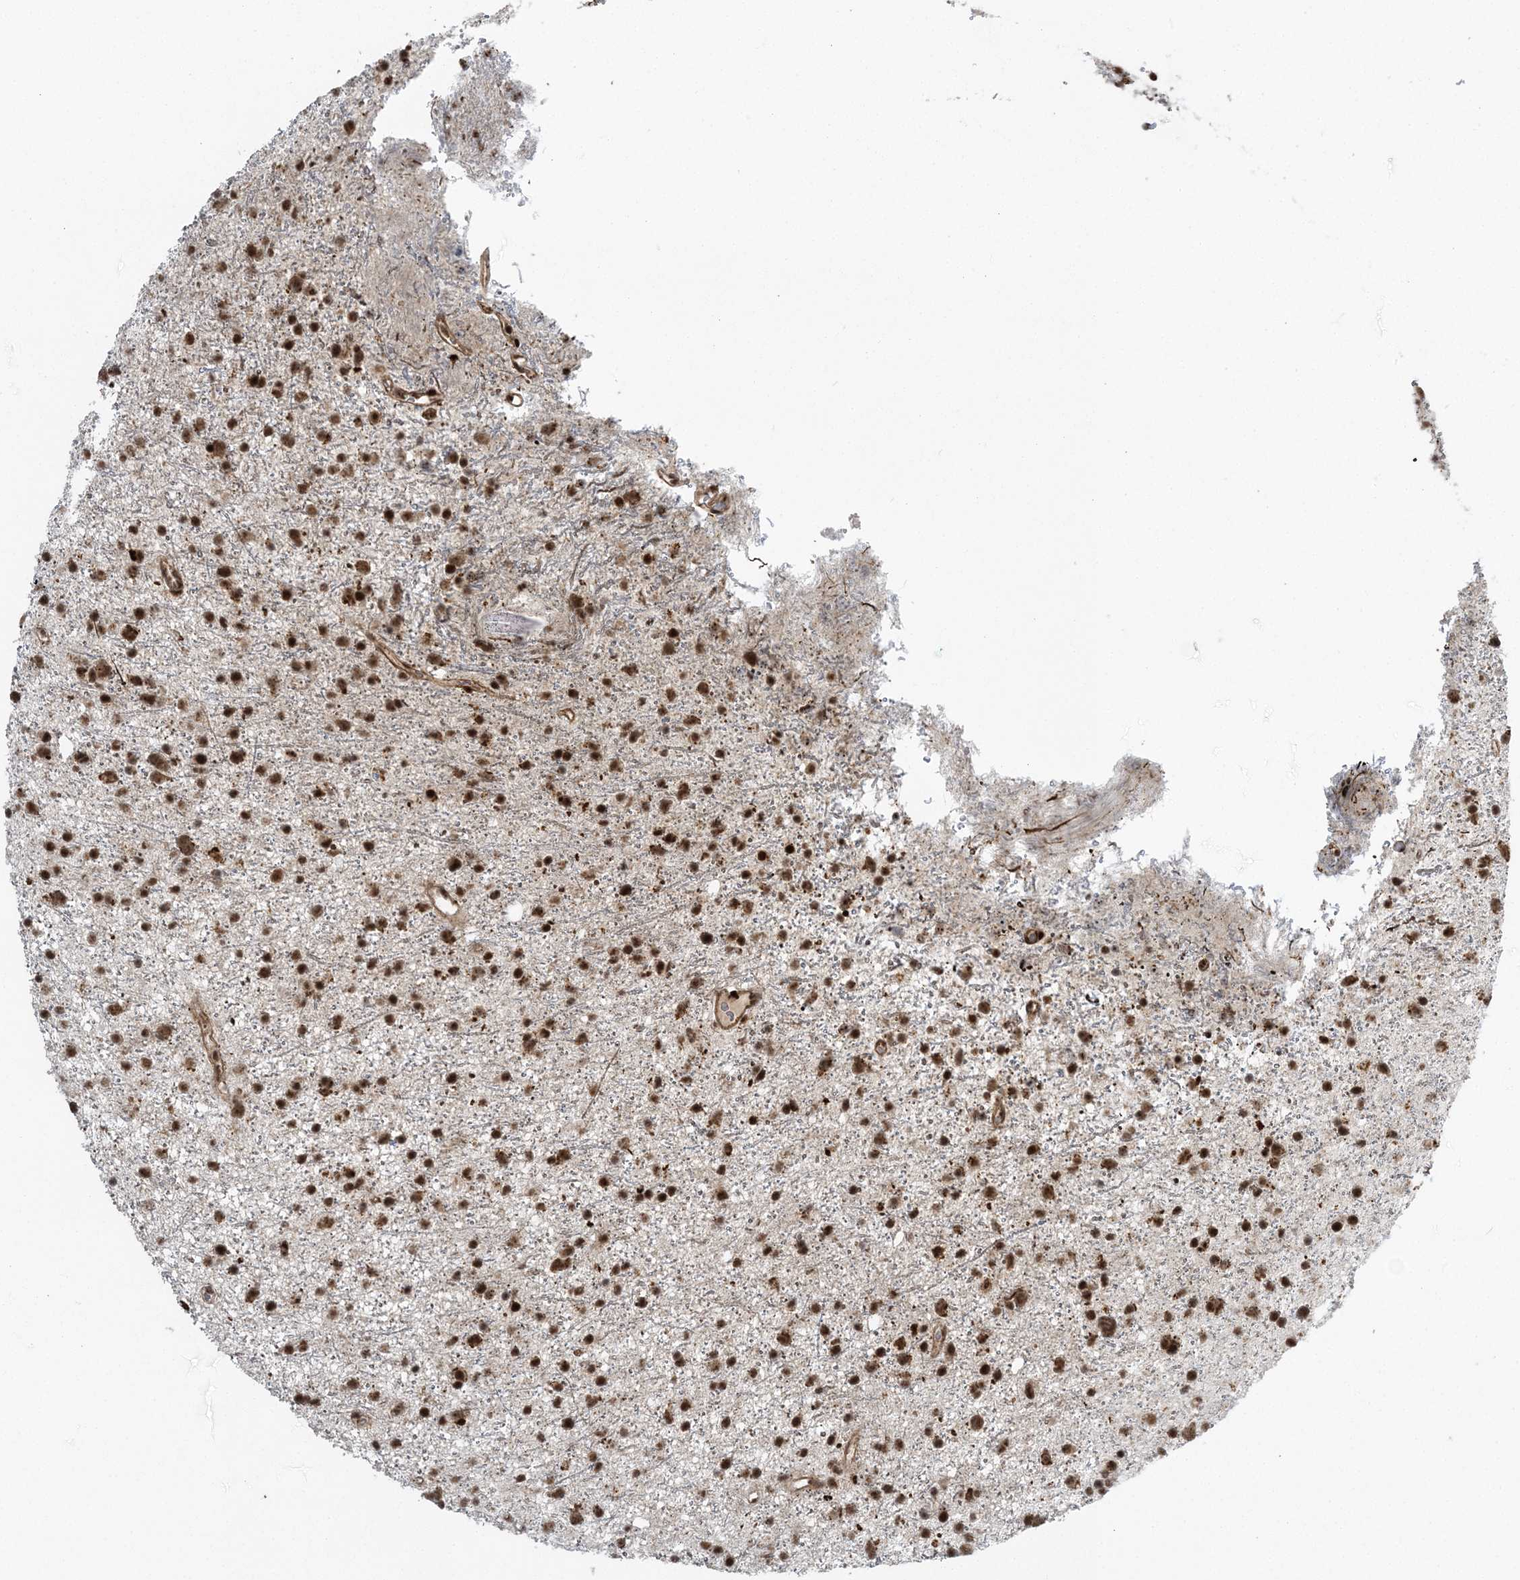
{"staining": {"intensity": "strong", "quantity": ">75%", "location": "nuclear"}, "tissue": "glioma", "cell_type": "Tumor cells", "image_type": "cancer", "snomed": [{"axis": "morphology", "description": "Glioma, malignant, Low grade"}, {"axis": "topography", "description": "Cerebral cortex"}], "caption": "Immunohistochemical staining of low-grade glioma (malignant) shows strong nuclear protein staining in about >75% of tumor cells.", "gene": "CWC22", "patient": {"sex": "female", "age": 39}}